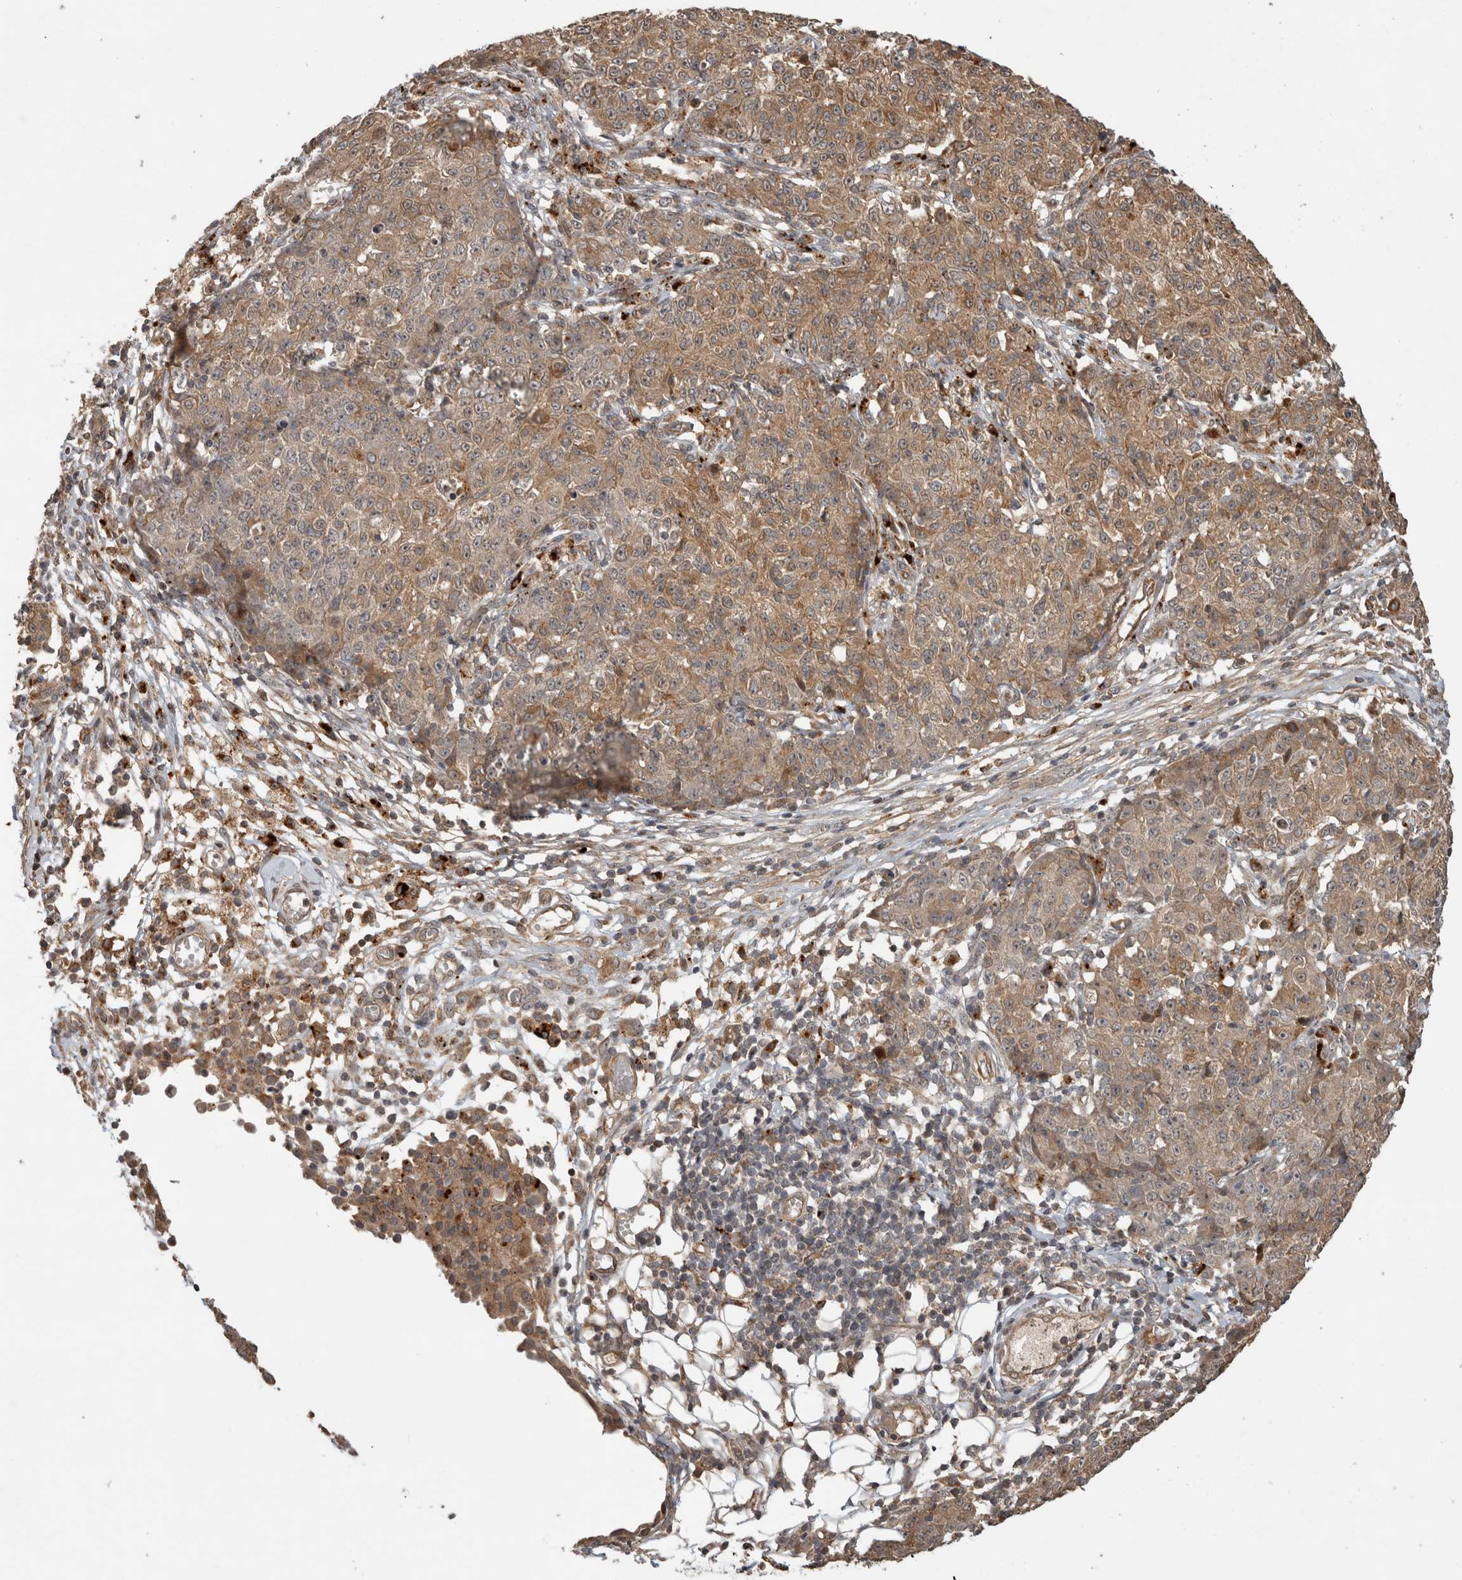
{"staining": {"intensity": "moderate", "quantity": ">75%", "location": "cytoplasmic/membranous"}, "tissue": "ovarian cancer", "cell_type": "Tumor cells", "image_type": "cancer", "snomed": [{"axis": "morphology", "description": "Carcinoma, endometroid"}, {"axis": "topography", "description": "Ovary"}], "caption": "An IHC micrograph of tumor tissue is shown. Protein staining in brown labels moderate cytoplasmic/membranous positivity in ovarian cancer within tumor cells.", "gene": "PITPNC1", "patient": {"sex": "female", "age": 42}}